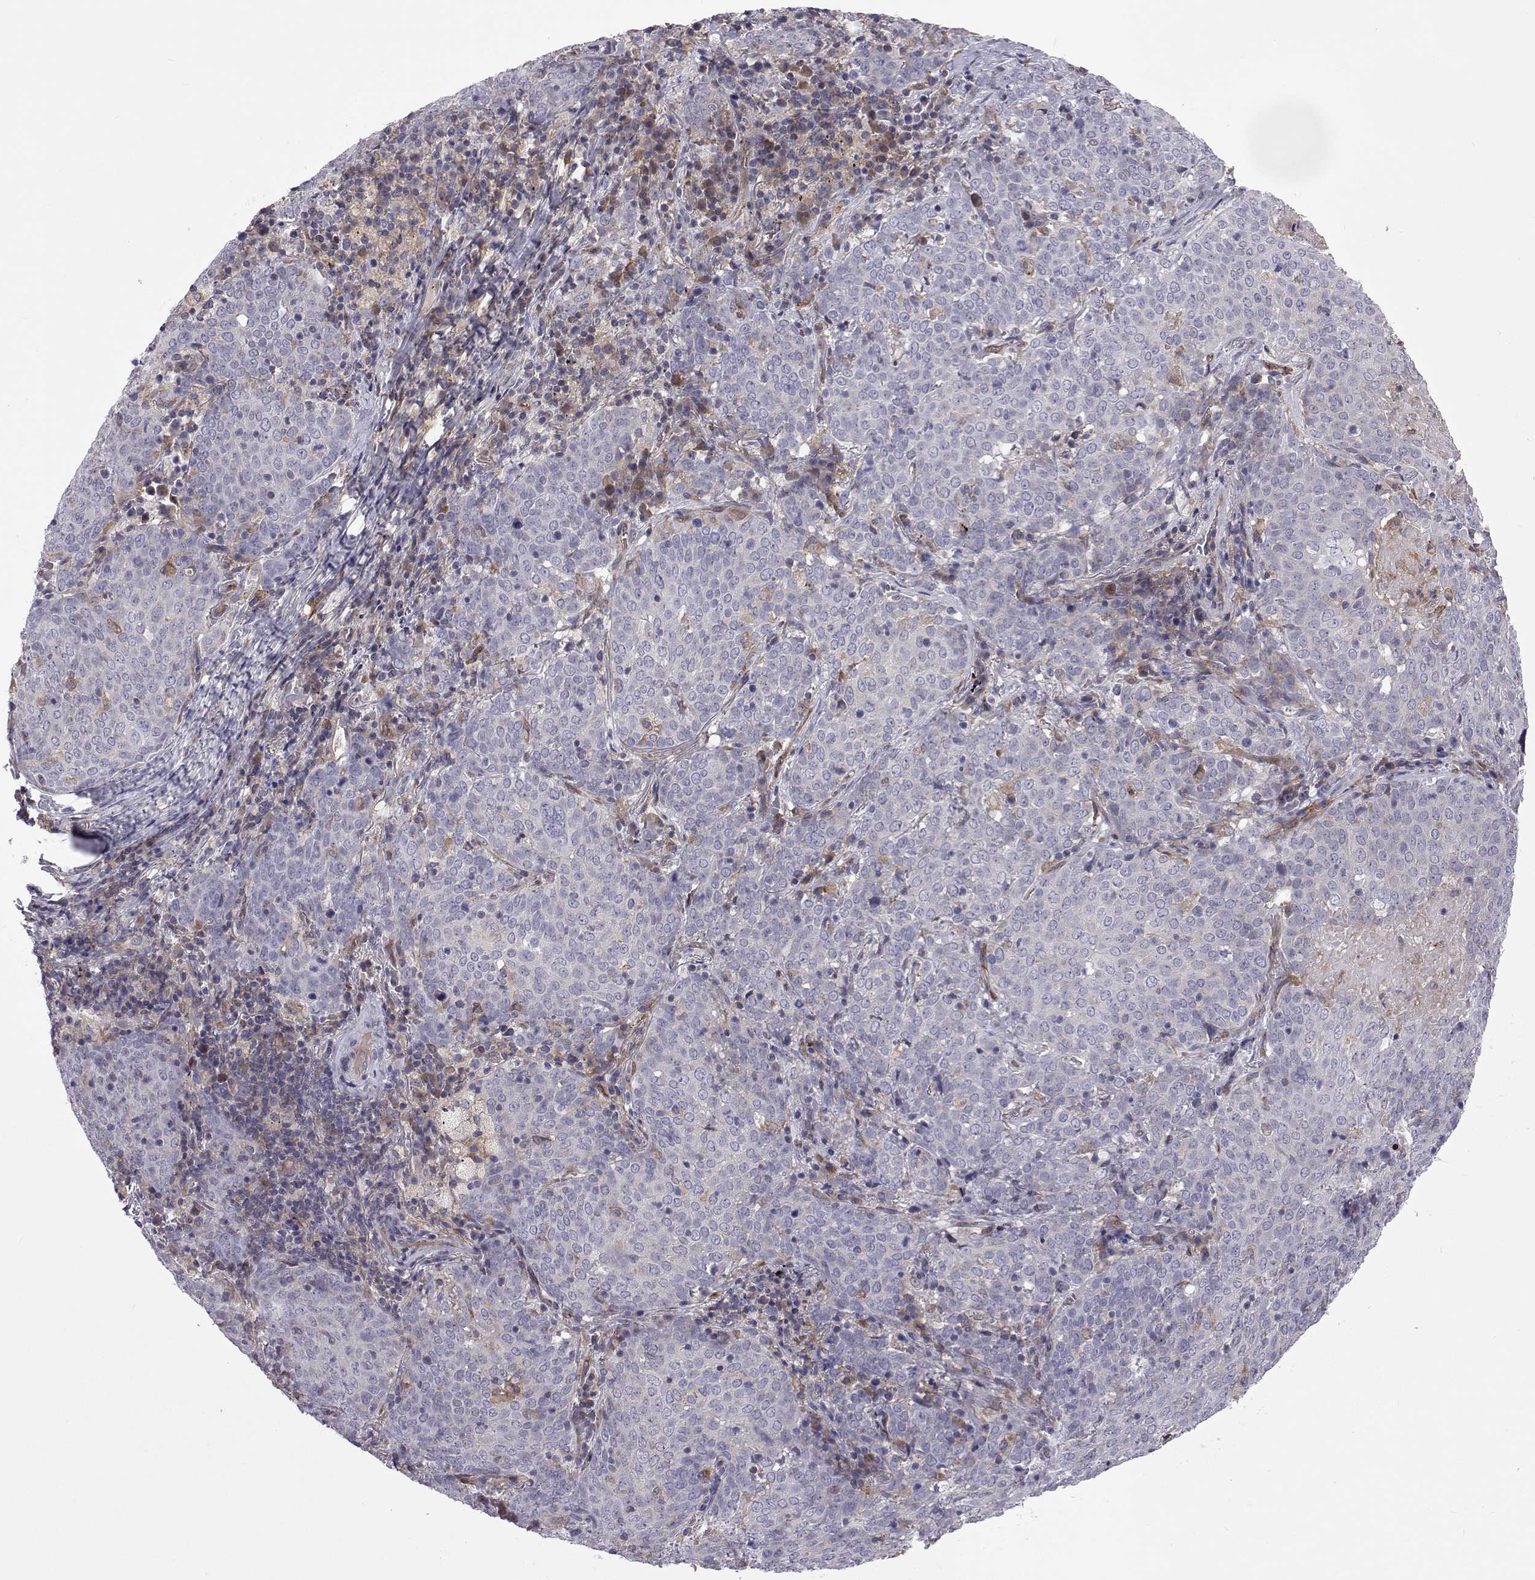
{"staining": {"intensity": "negative", "quantity": "none", "location": "none"}, "tissue": "lung cancer", "cell_type": "Tumor cells", "image_type": "cancer", "snomed": [{"axis": "morphology", "description": "Squamous cell carcinoma, NOS"}, {"axis": "topography", "description": "Lung"}], "caption": "There is no significant positivity in tumor cells of squamous cell carcinoma (lung).", "gene": "TCF15", "patient": {"sex": "male", "age": 82}}